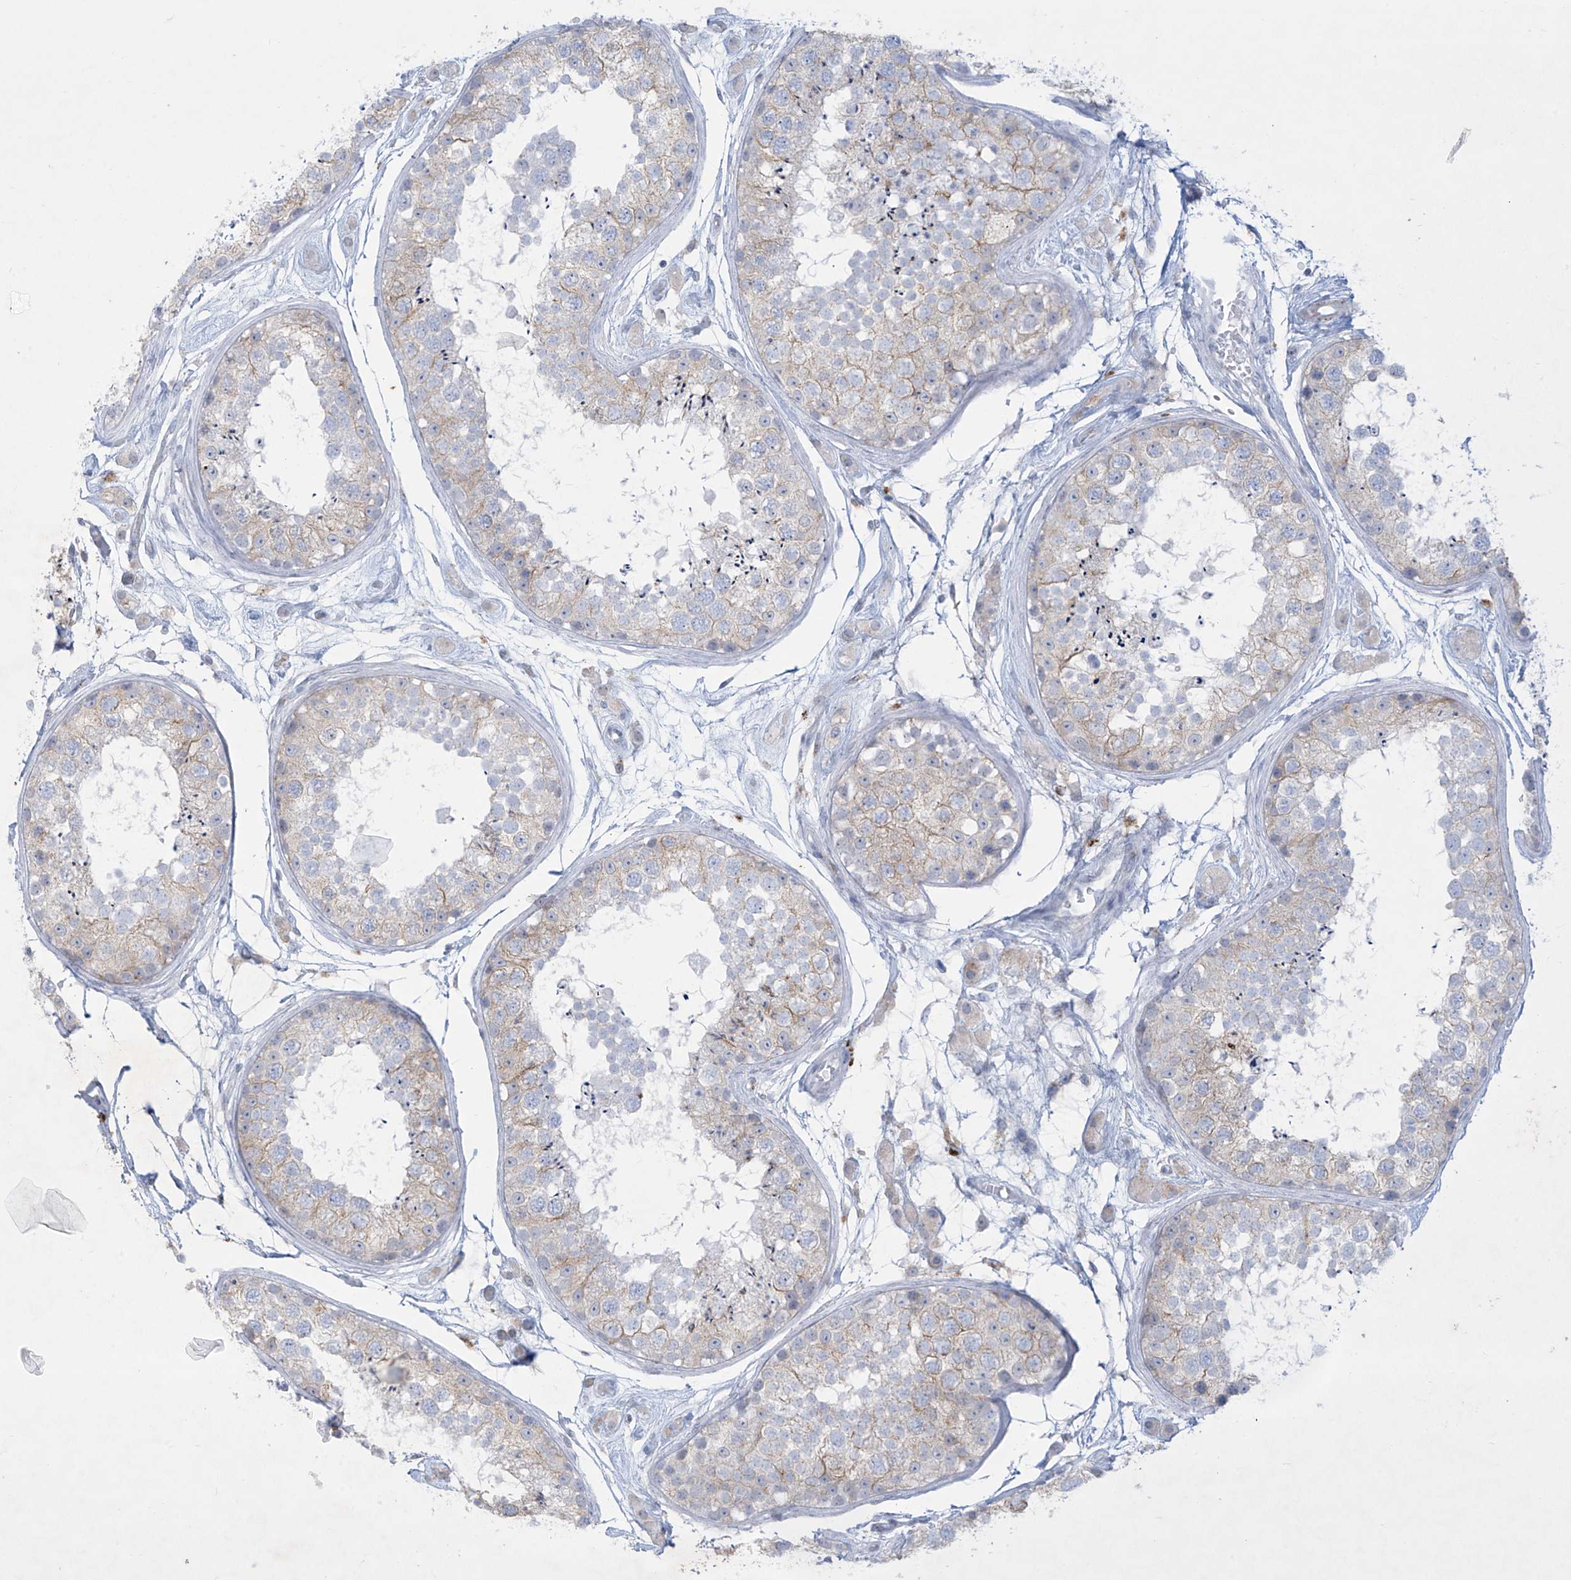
{"staining": {"intensity": "weak", "quantity": "<25%", "location": "cytoplasmic/membranous"}, "tissue": "testis", "cell_type": "Cells in seminiferous ducts", "image_type": "normal", "snomed": [{"axis": "morphology", "description": "Normal tissue, NOS"}, {"axis": "topography", "description": "Testis"}], "caption": "This is an IHC image of normal human testis. There is no positivity in cells in seminiferous ducts.", "gene": "GPR137C", "patient": {"sex": "male", "age": 25}}